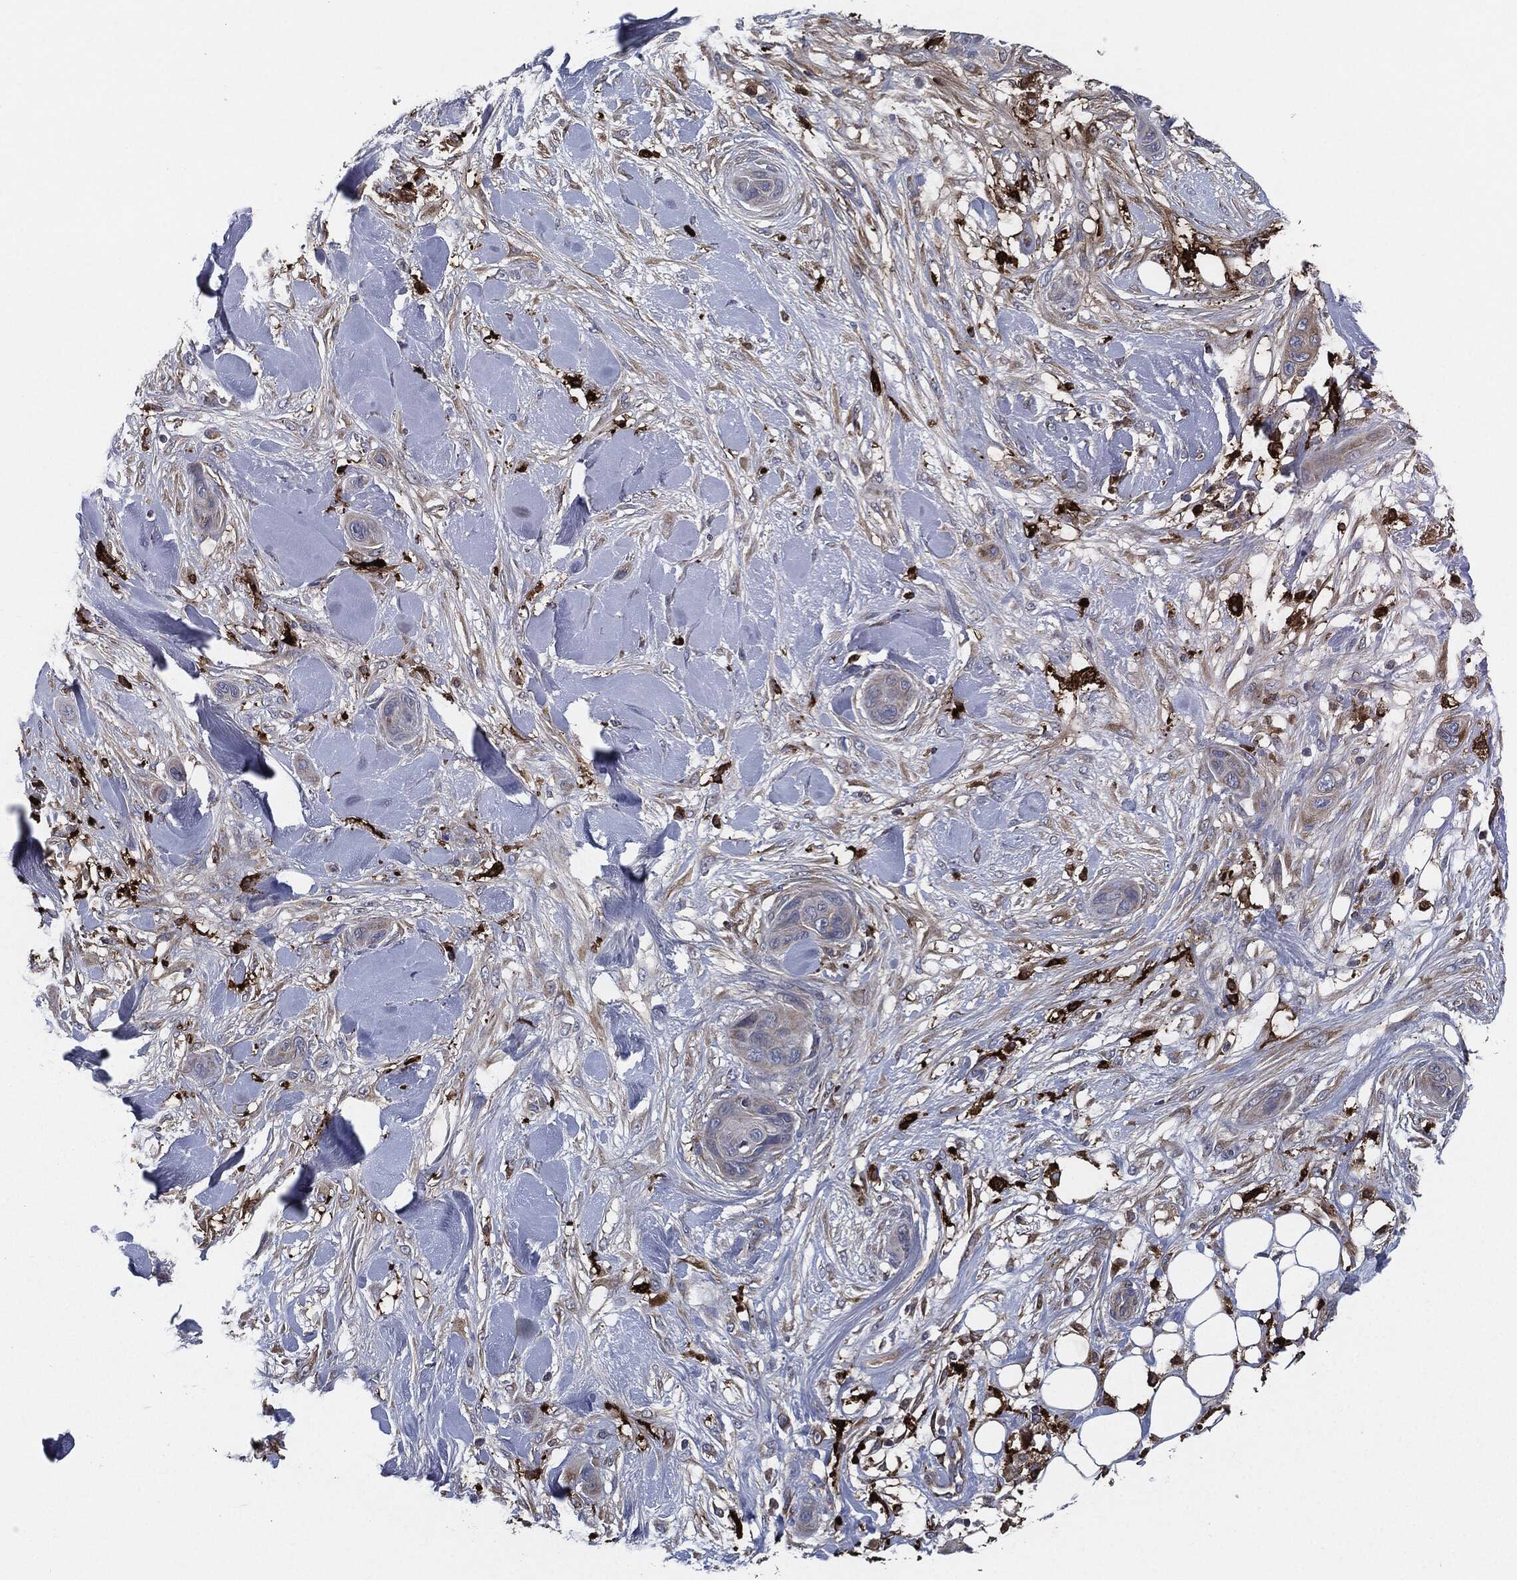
{"staining": {"intensity": "negative", "quantity": "none", "location": "none"}, "tissue": "skin cancer", "cell_type": "Tumor cells", "image_type": "cancer", "snomed": [{"axis": "morphology", "description": "Squamous cell carcinoma, NOS"}, {"axis": "topography", "description": "Skin"}], "caption": "Immunohistochemistry (IHC) of skin cancer (squamous cell carcinoma) shows no positivity in tumor cells. (Brightfield microscopy of DAB immunohistochemistry at high magnification).", "gene": "TMEM11", "patient": {"sex": "male", "age": 78}}